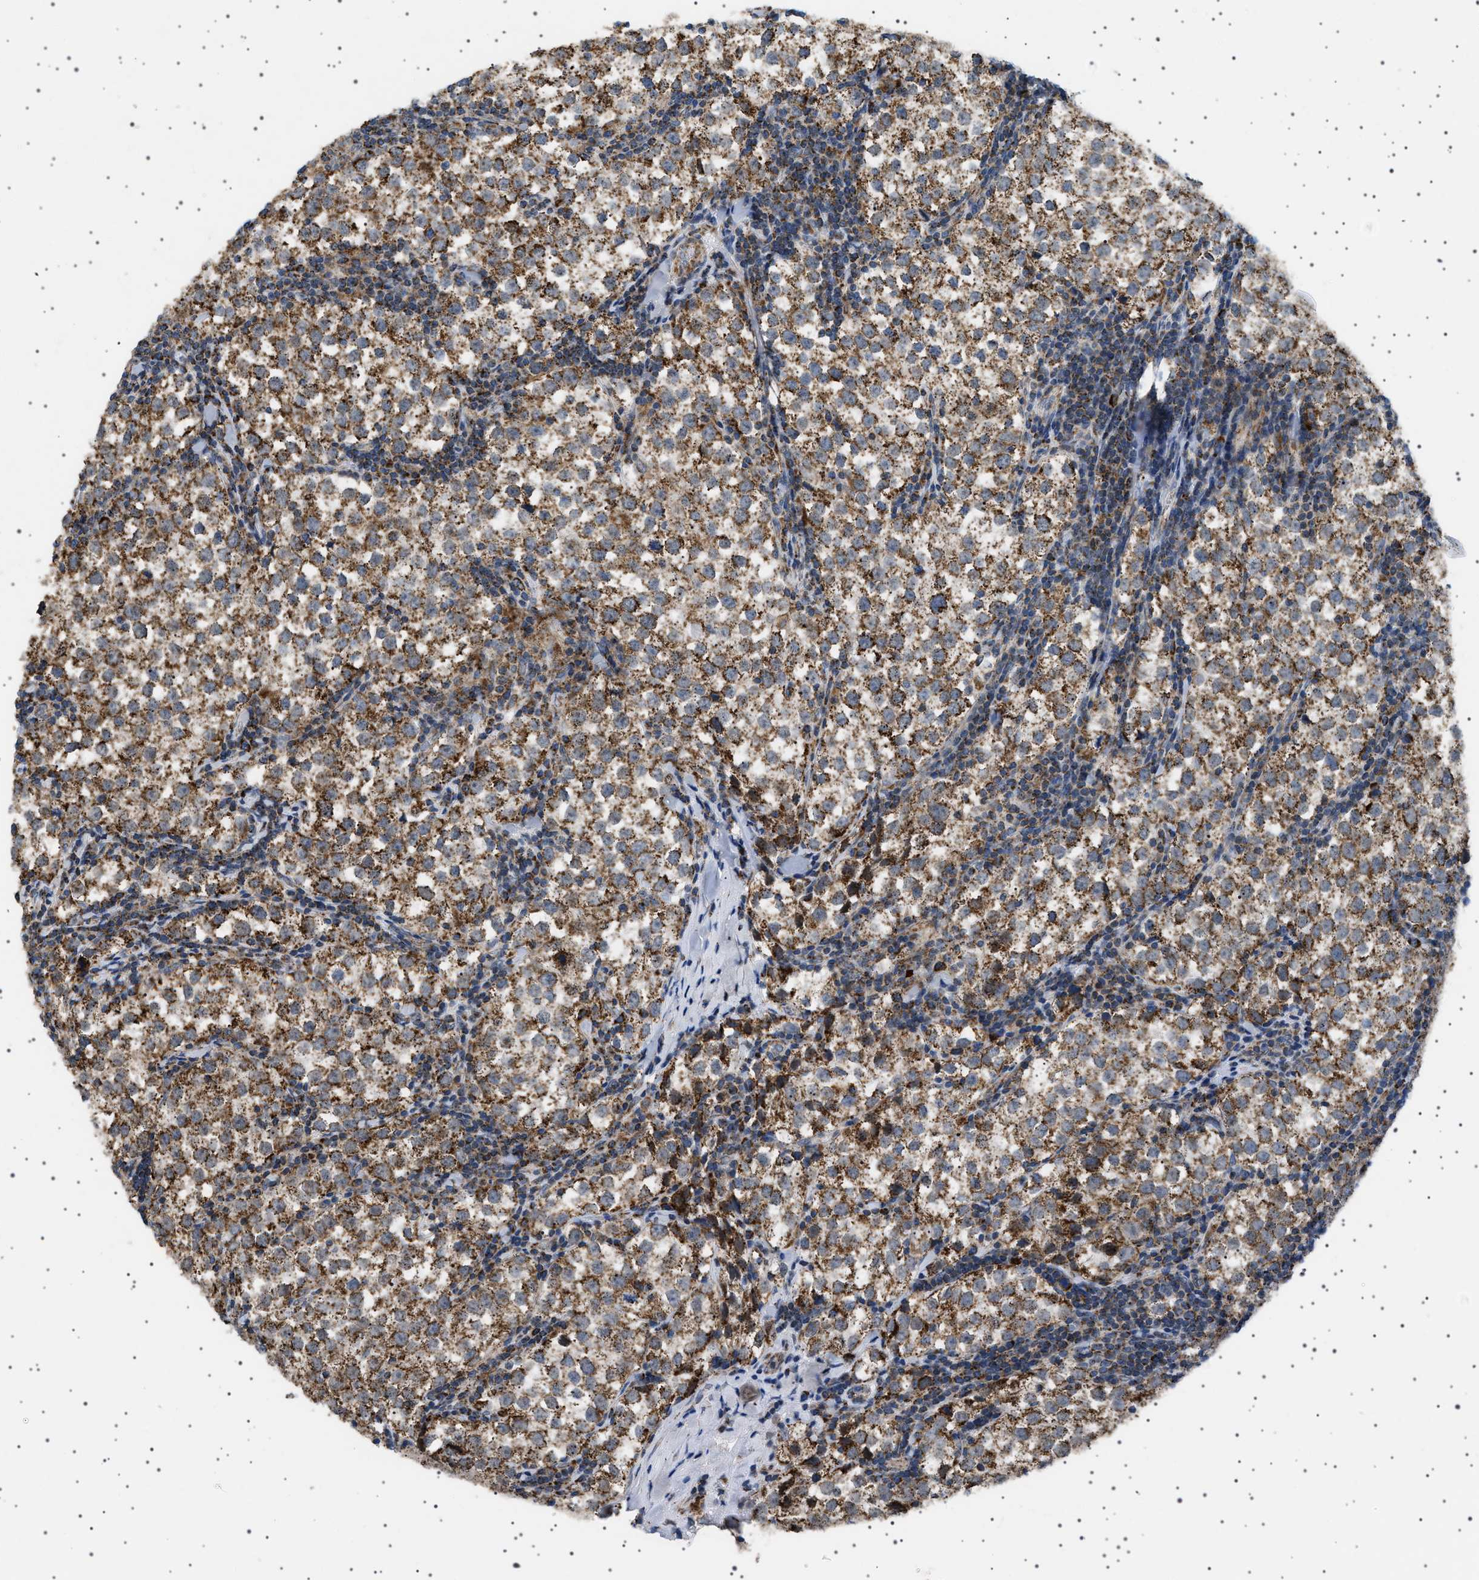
{"staining": {"intensity": "moderate", "quantity": ">75%", "location": "cytoplasmic/membranous"}, "tissue": "testis cancer", "cell_type": "Tumor cells", "image_type": "cancer", "snomed": [{"axis": "morphology", "description": "Seminoma, NOS"}, {"axis": "morphology", "description": "Carcinoma, Embryonal, NOS"}, {"axis": "topography", "description": "Testis"}], "caption": "Brown immunohistochemical staining in human seminoma (testis) displays moderate cytoplasmic/membranous staining in about >75% of tumor cells.", "gene": "UBXN8", "patient": {"sex": "male", "age": 36}}